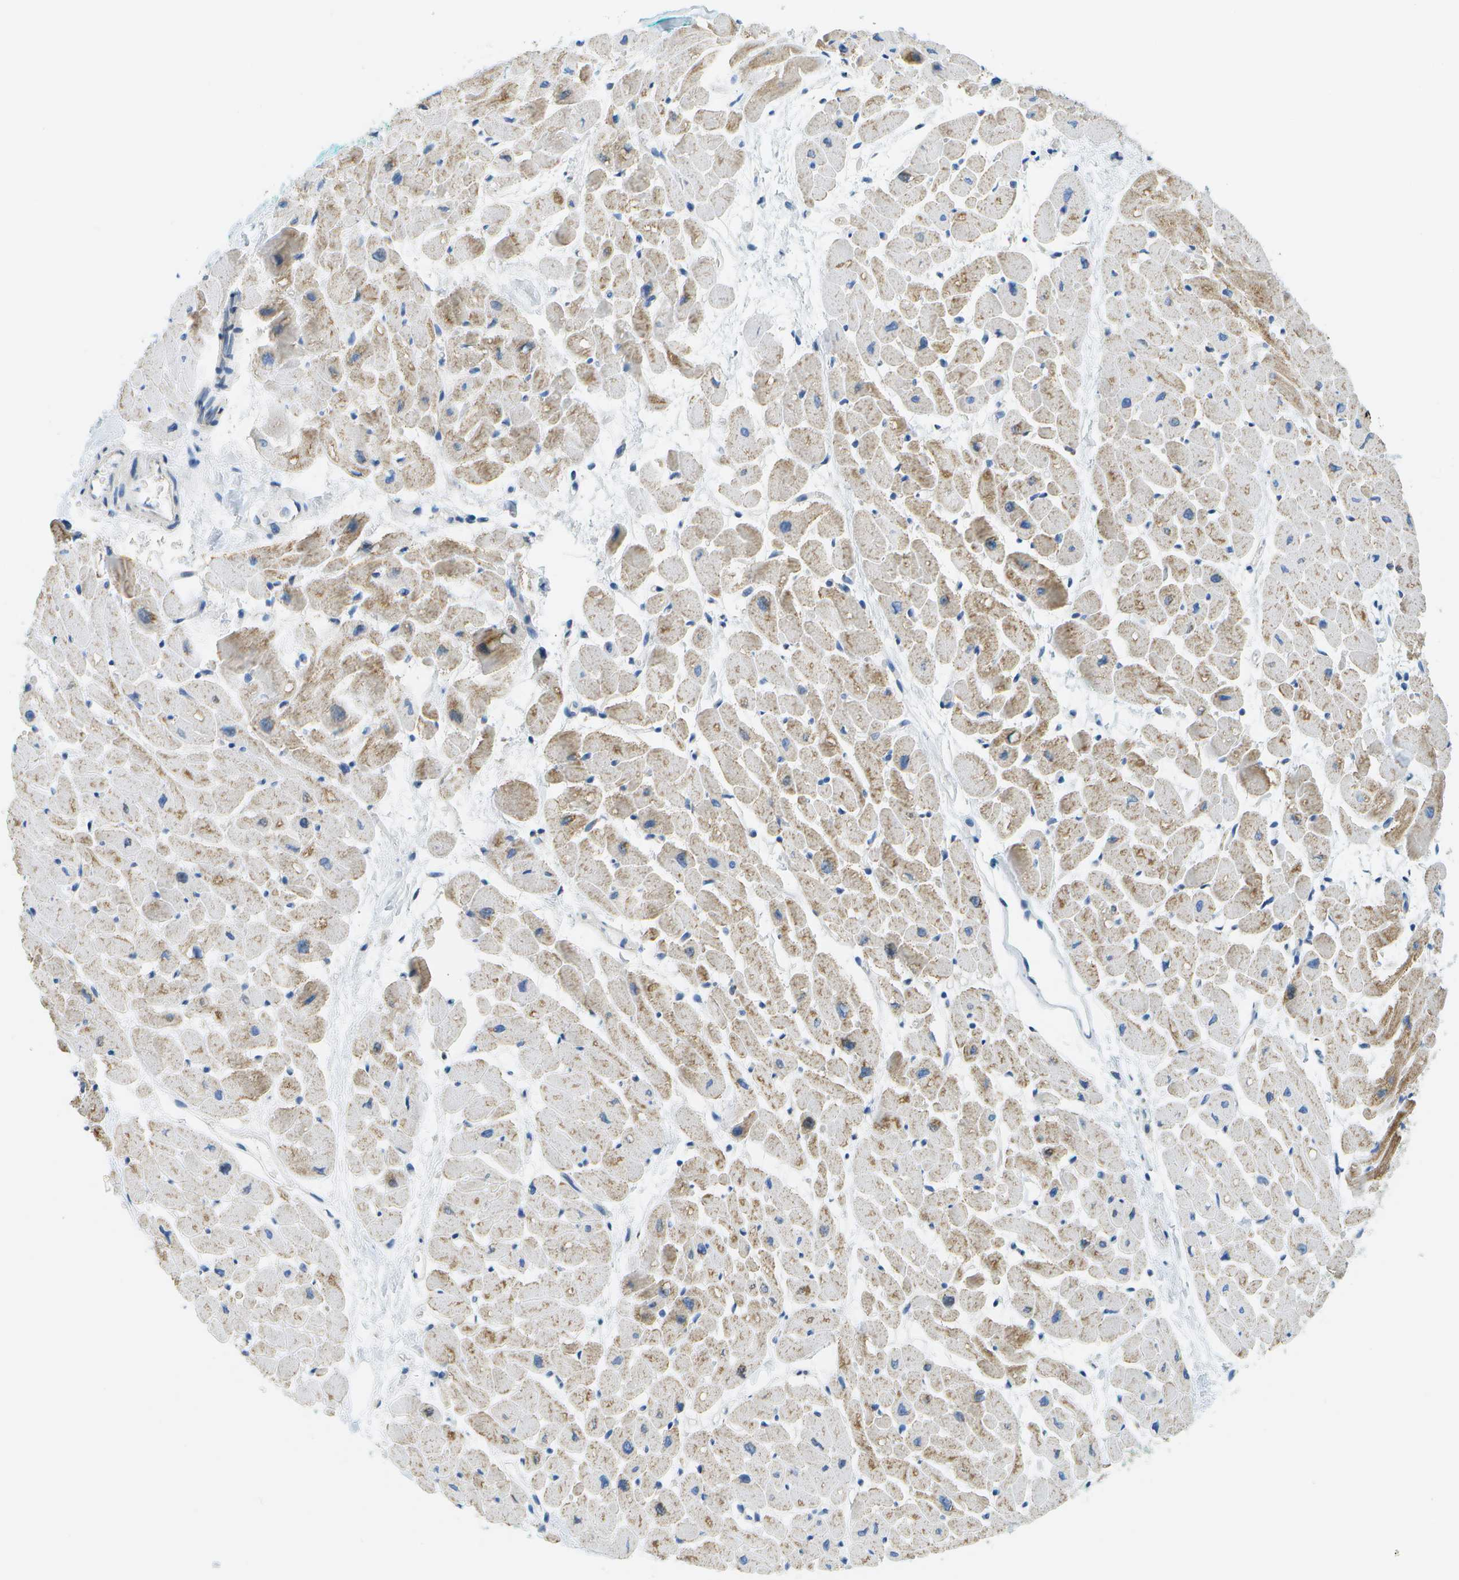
{"staining": {"intensity": "weak", "quantity": "25%-75%", "location": "cytoplasmic/membranous"}, "tissue": "heart muscle", "cell_type": "Cardiomyocytes", "image_type": "normal", "snomed": [{"axis": "morphology", "description": "Normal tissue, NOS"}, {"axis": "topography", "description": "Heart"}], "caption": "Cardiomyocytes display low levels of weak cytoplasmic/membranous positivity in approximately 25%-75% of cells in benign heart muscle.", "gene": "PTGIS", "patient": {"sex": "male", "age": 45}}